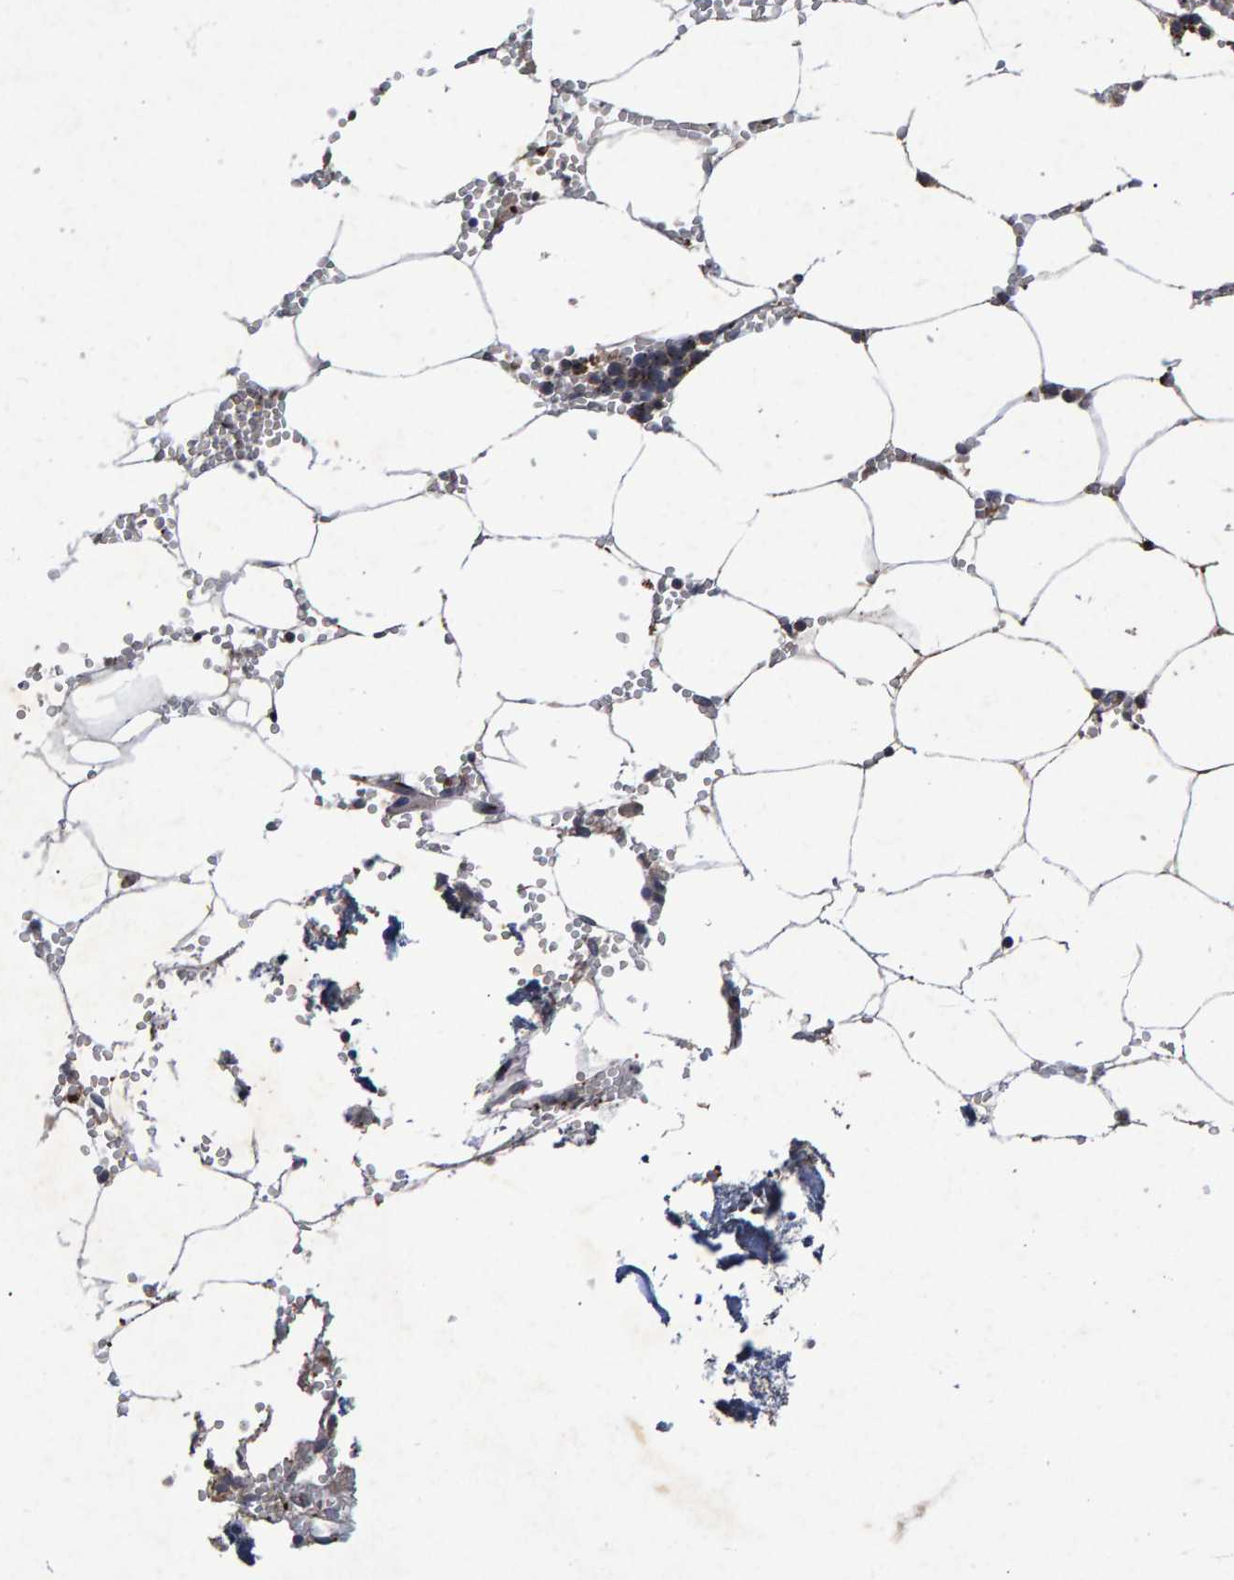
{"staining": {"intensity": "moderate", "quantity": "<25%", "location": "cytoplasmic/membranous"}, "tissue": "bone marrow", "cell_type": "Hematopoietic cells", "image_type": "normal", "snomed": [{"axis": "morphology", "description": "Normal tissue, NOS"}, {"axis": "topography", "description": "Bone marrow"}], "caption": "Benign bone marrow exhibits moderate cytoplasmic/membranous expression in about <25% of hematopoietic cells, visualized by immunohistochemistry.", "gene": "GALC", "patient": {"sex": "male", "age": 70}}